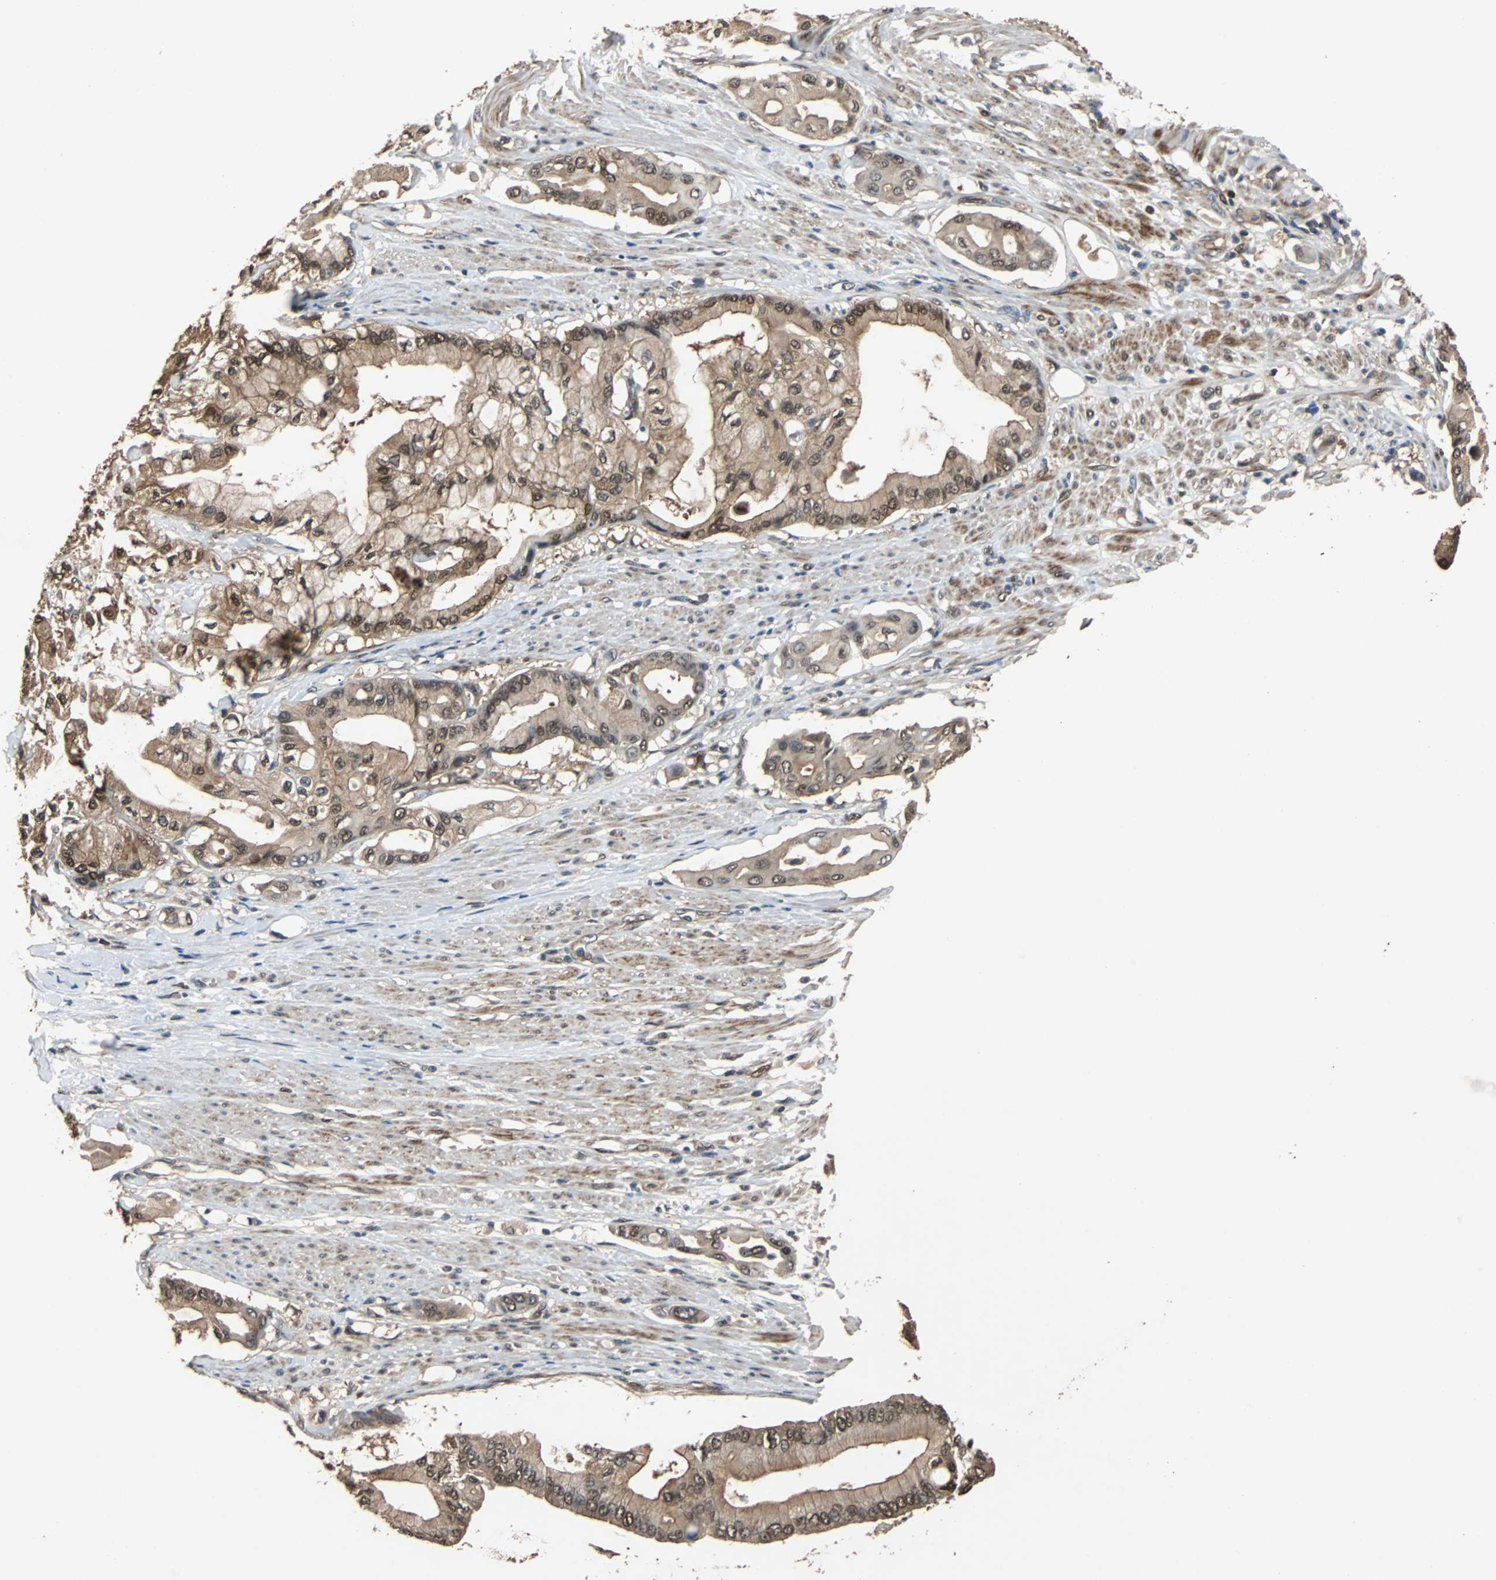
{"staining": {"intensity": "weak", "quantity": ">75%", "location": "cytoplasmic/membranous,nuclear"}, "tissue": "pancreatic cancer", "cell_type": "Tumor cells", "image_type": "cancer", "snomed": [{"axis": "morphology", "description": "Adenocarcinoma, NOS"}, {"axis": "morphology", "description": "Adenocarcinoma, metastatic, NOS"}, {"axis": "topography", "description": "Lymph node"}, {"axis": "topography", "description": "Pancreas"}, {"axis": "topography", "description": "Duodenum"}], "caption": "Brown immunohistochemical staining in pancreatic cancer (adenocarcinoma) exhibits weak cytoplasmic/membranous and nuclear staining in approximately >75% of tumor cells.", "gene": "PRDX6", "patient": {"sex": "female", "age": 64}}